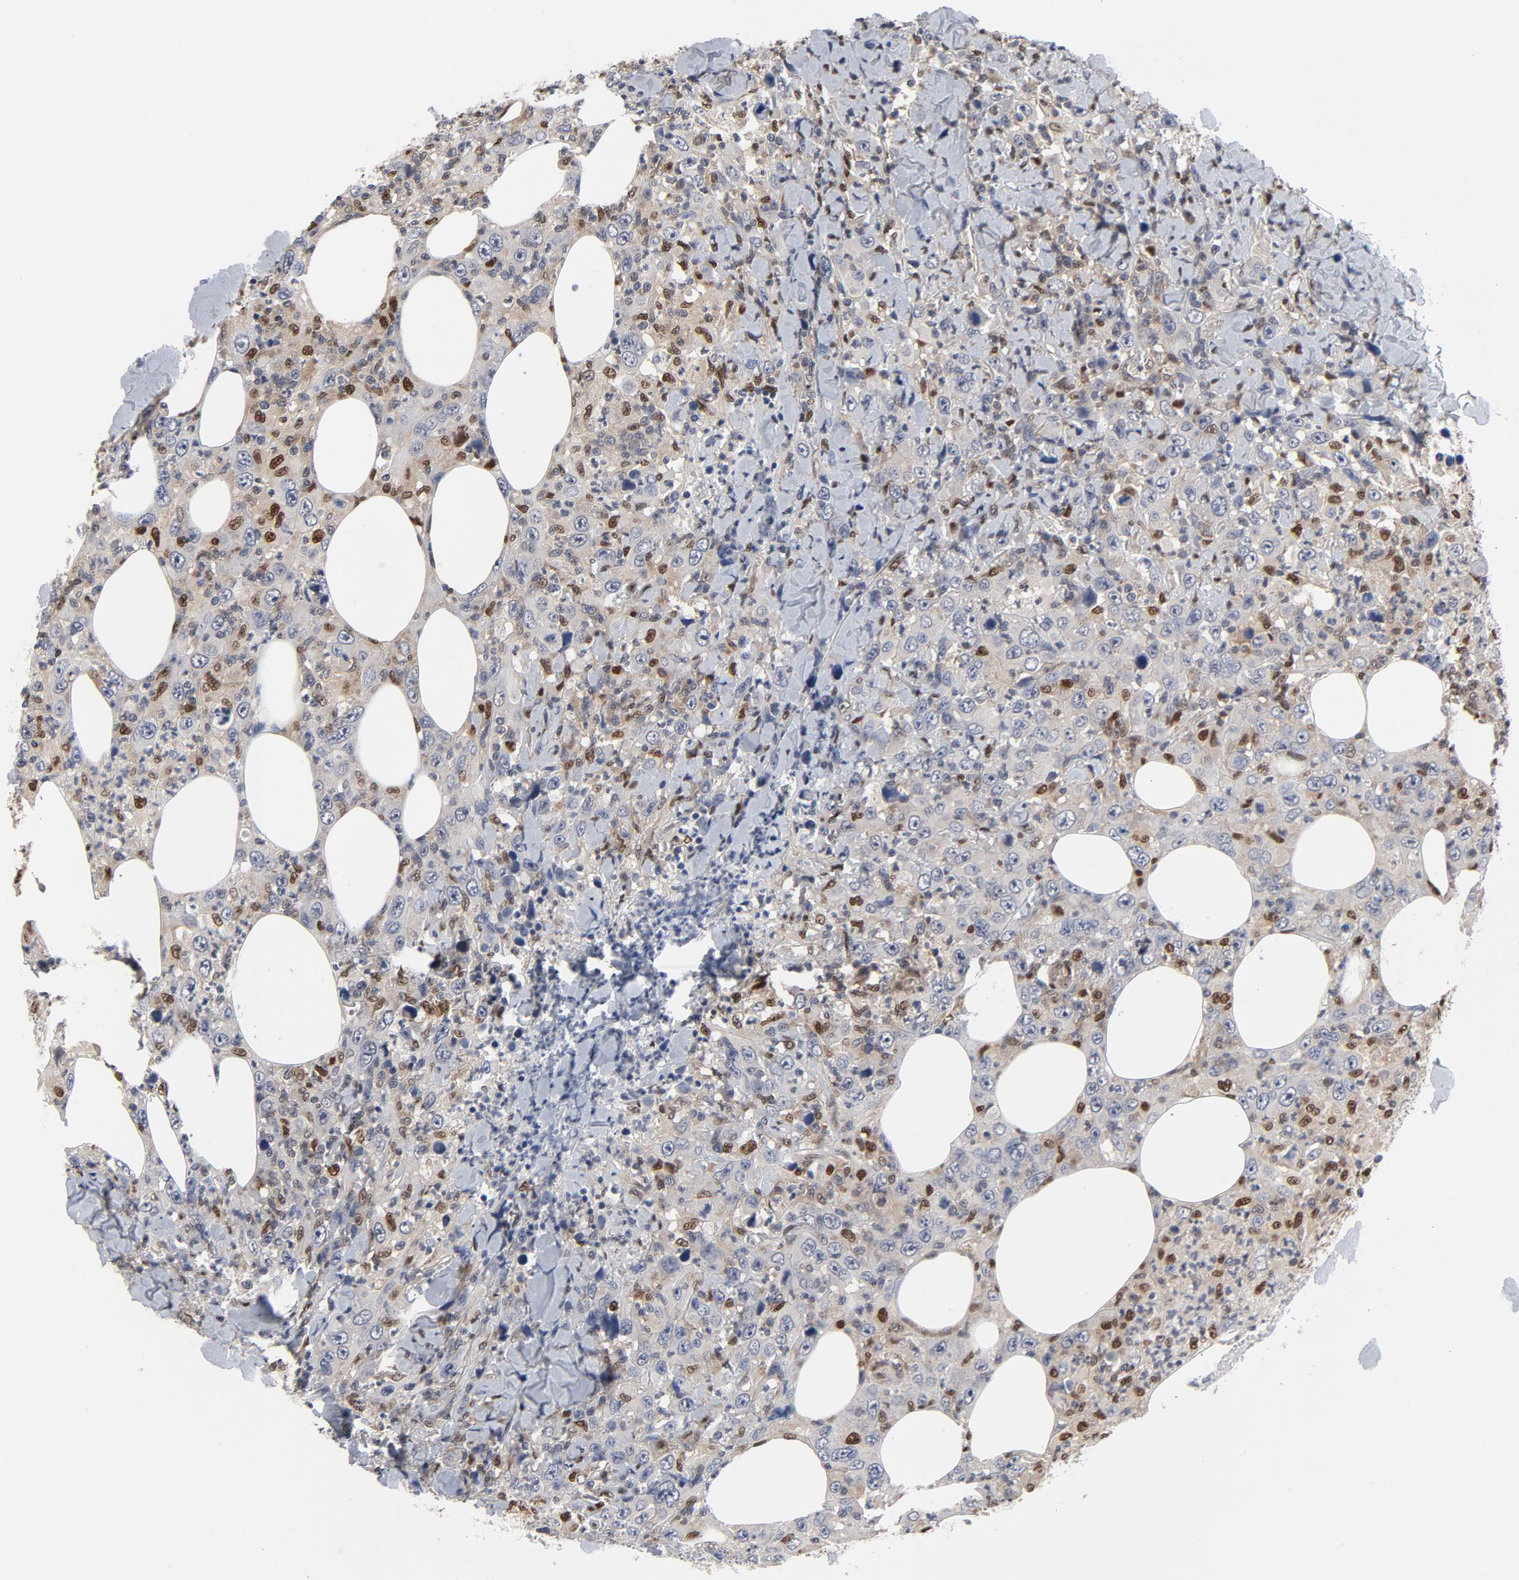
{"staining": {"intensity": "strong", "quantity": "<25%", "location": "nuclear"}, "tissue": "thyroid cancer", "cell_type": "Tumor cells", "image_type": "cancer", "snomed": [{"axis": "morphology", "description": "Carcinoma, NOS"}, {"axis": "topography", "description": "Thyroid gland"}], "caption": "Tumor cells reveal medium levels of strong nuclear staining in approximately <25% of cells in thyroid carcinoma.", "gene": "NFKB1", "patient": {"sex": "female", "age": 77}}